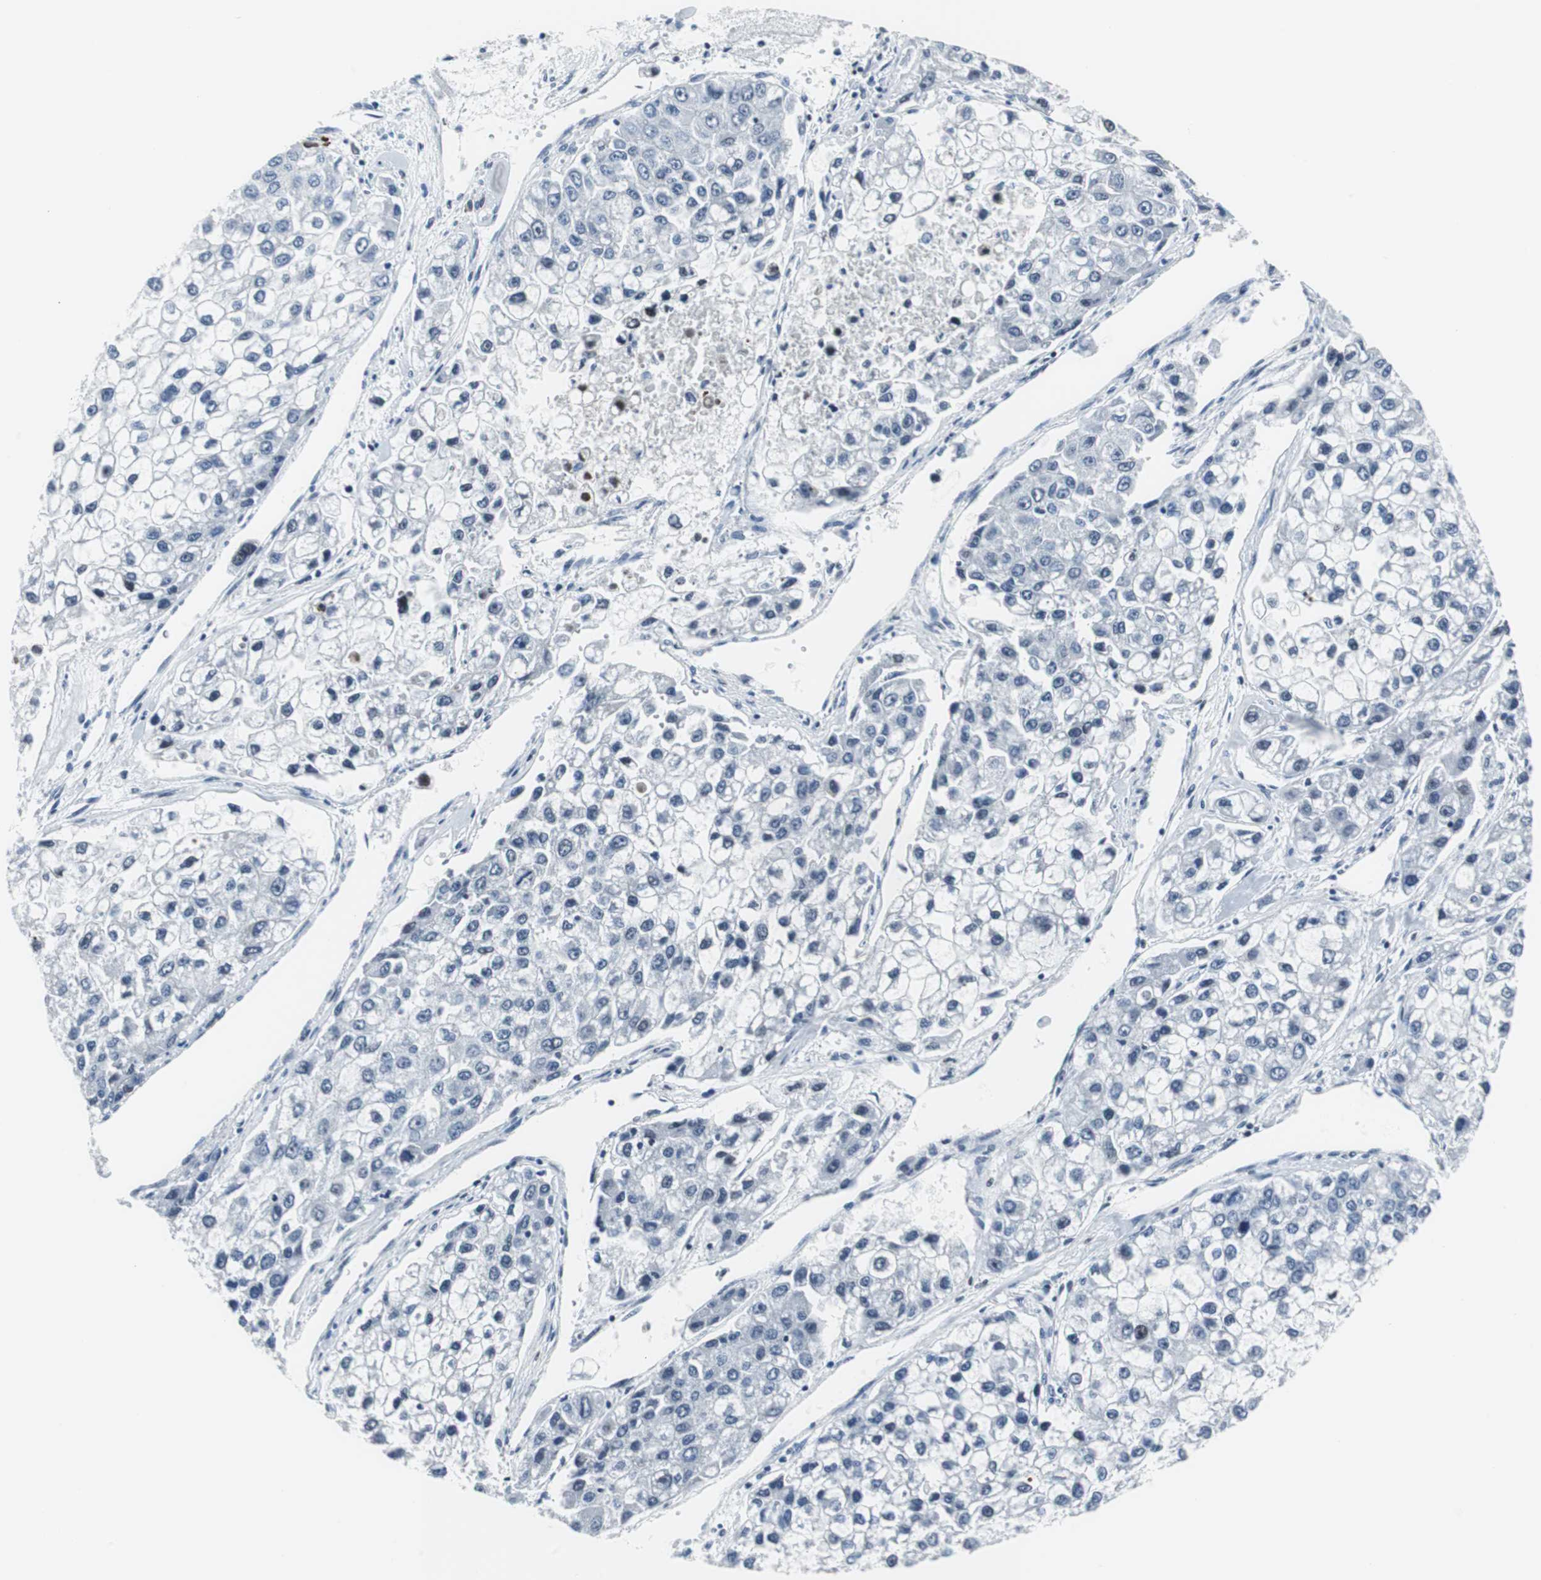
{"staining": {"intensity": "negative", "quantity": "none", "location": "none"}, "tissue": "liver cancer", "cell_type": "Tumor cells", "image_type": "cancer", "snomed": [{"axis": "morphology", "description": "Carcinoma, Hepatocellular, NOS"}, {"axis": "topography", "description": "Liver"}], "caption": "IHC histopathology image of liver cancer (hepatocellular carcinoma) stained for a protein (brown), which exhibits no staining in tumor cells.", "gene": "DOK1", "patient": {"sex": "female", "age": 66}}